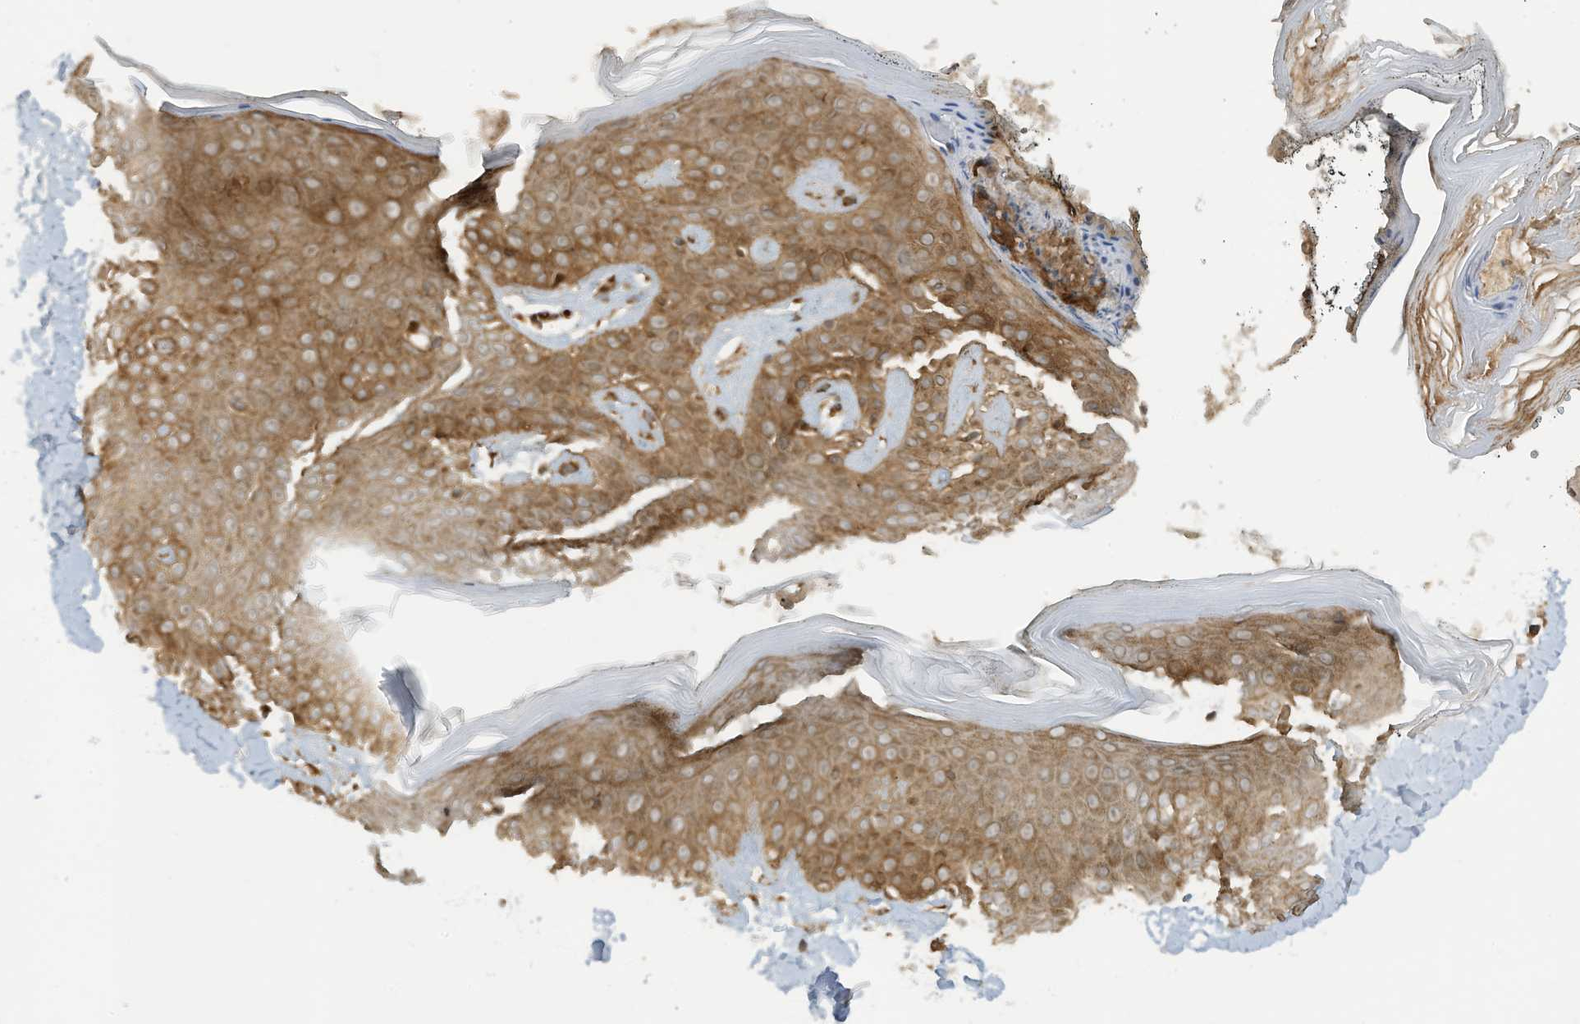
{"staining": {"intensity": "strong", "quantity": ">75%", "location": "cytoplasmic/membranous"}, "tissue": "skin", "cell_type": "Fibroblasts", "image_type": "normal", "snomed": [{"axis": "morphology", "description": "Normal tissue, NOS"}, {"axis": "topography", "description": "Skin"}], "caption": "Immunohistochemical staining of unremarkable skin reveals strong cytoplasmic/membranous protein staining in about >75% of fibroblasts. (brown staining indicates protein expression, while blue staining denotes nuclei).", "gene": "DDIT4", "patient": {"sex": "female", "age": 64}}